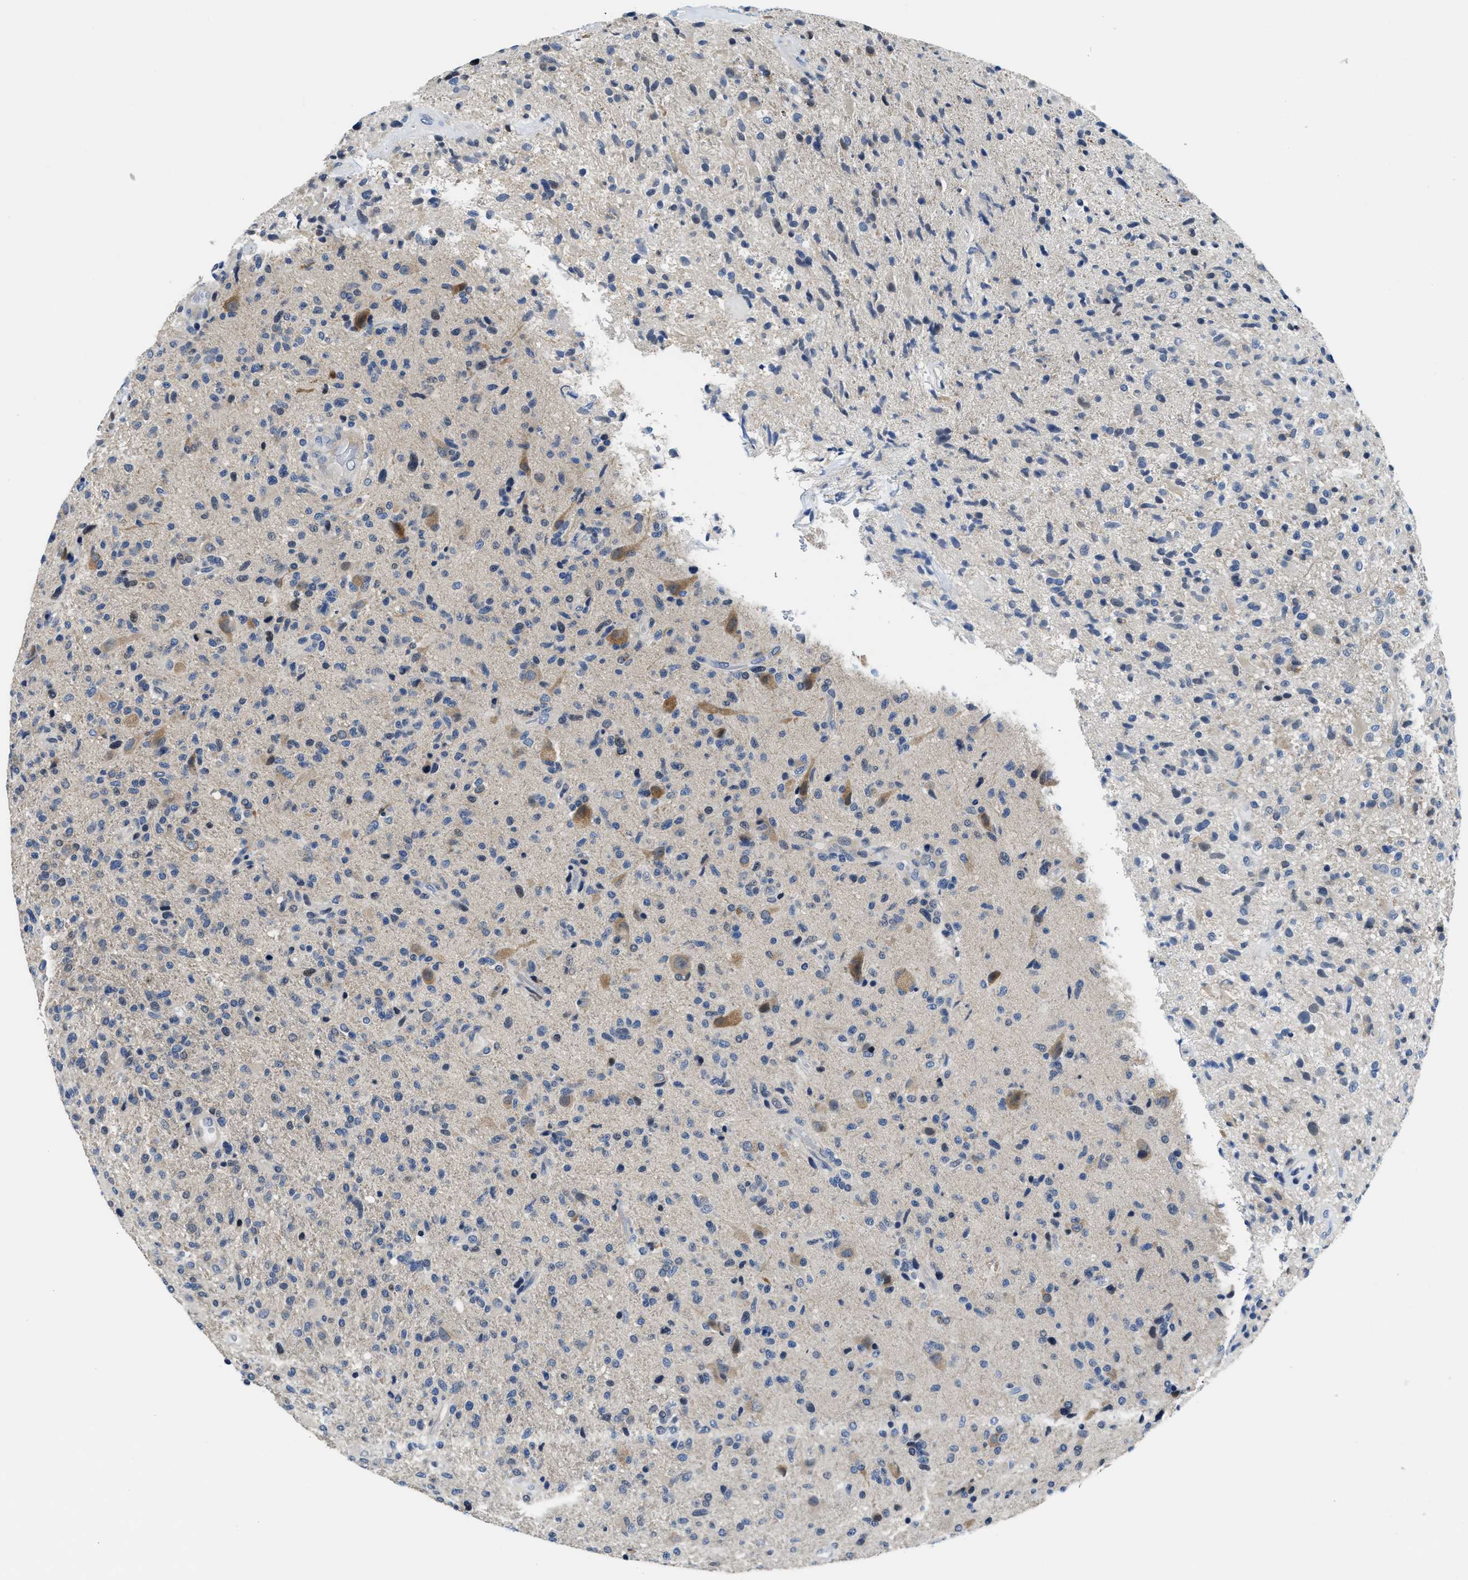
{"staining": {"intensity": "negative", "quantity": "none", "location": "none"}, "tissue": "glioma", "cell_type": "Tumor cells", "image_type": "cancer", "snomed": [{"axis": "morphology", "description": "Glioma, malignant, High grade"}, {"axis": "topography", "description": "Brain"}], "caption": "Immunohistochemistry of human malignant high-grade glioma demonstrates no staining in tumor cells.", "gene": "CLGN", "patient": {"sex": "male", "age": 72}}